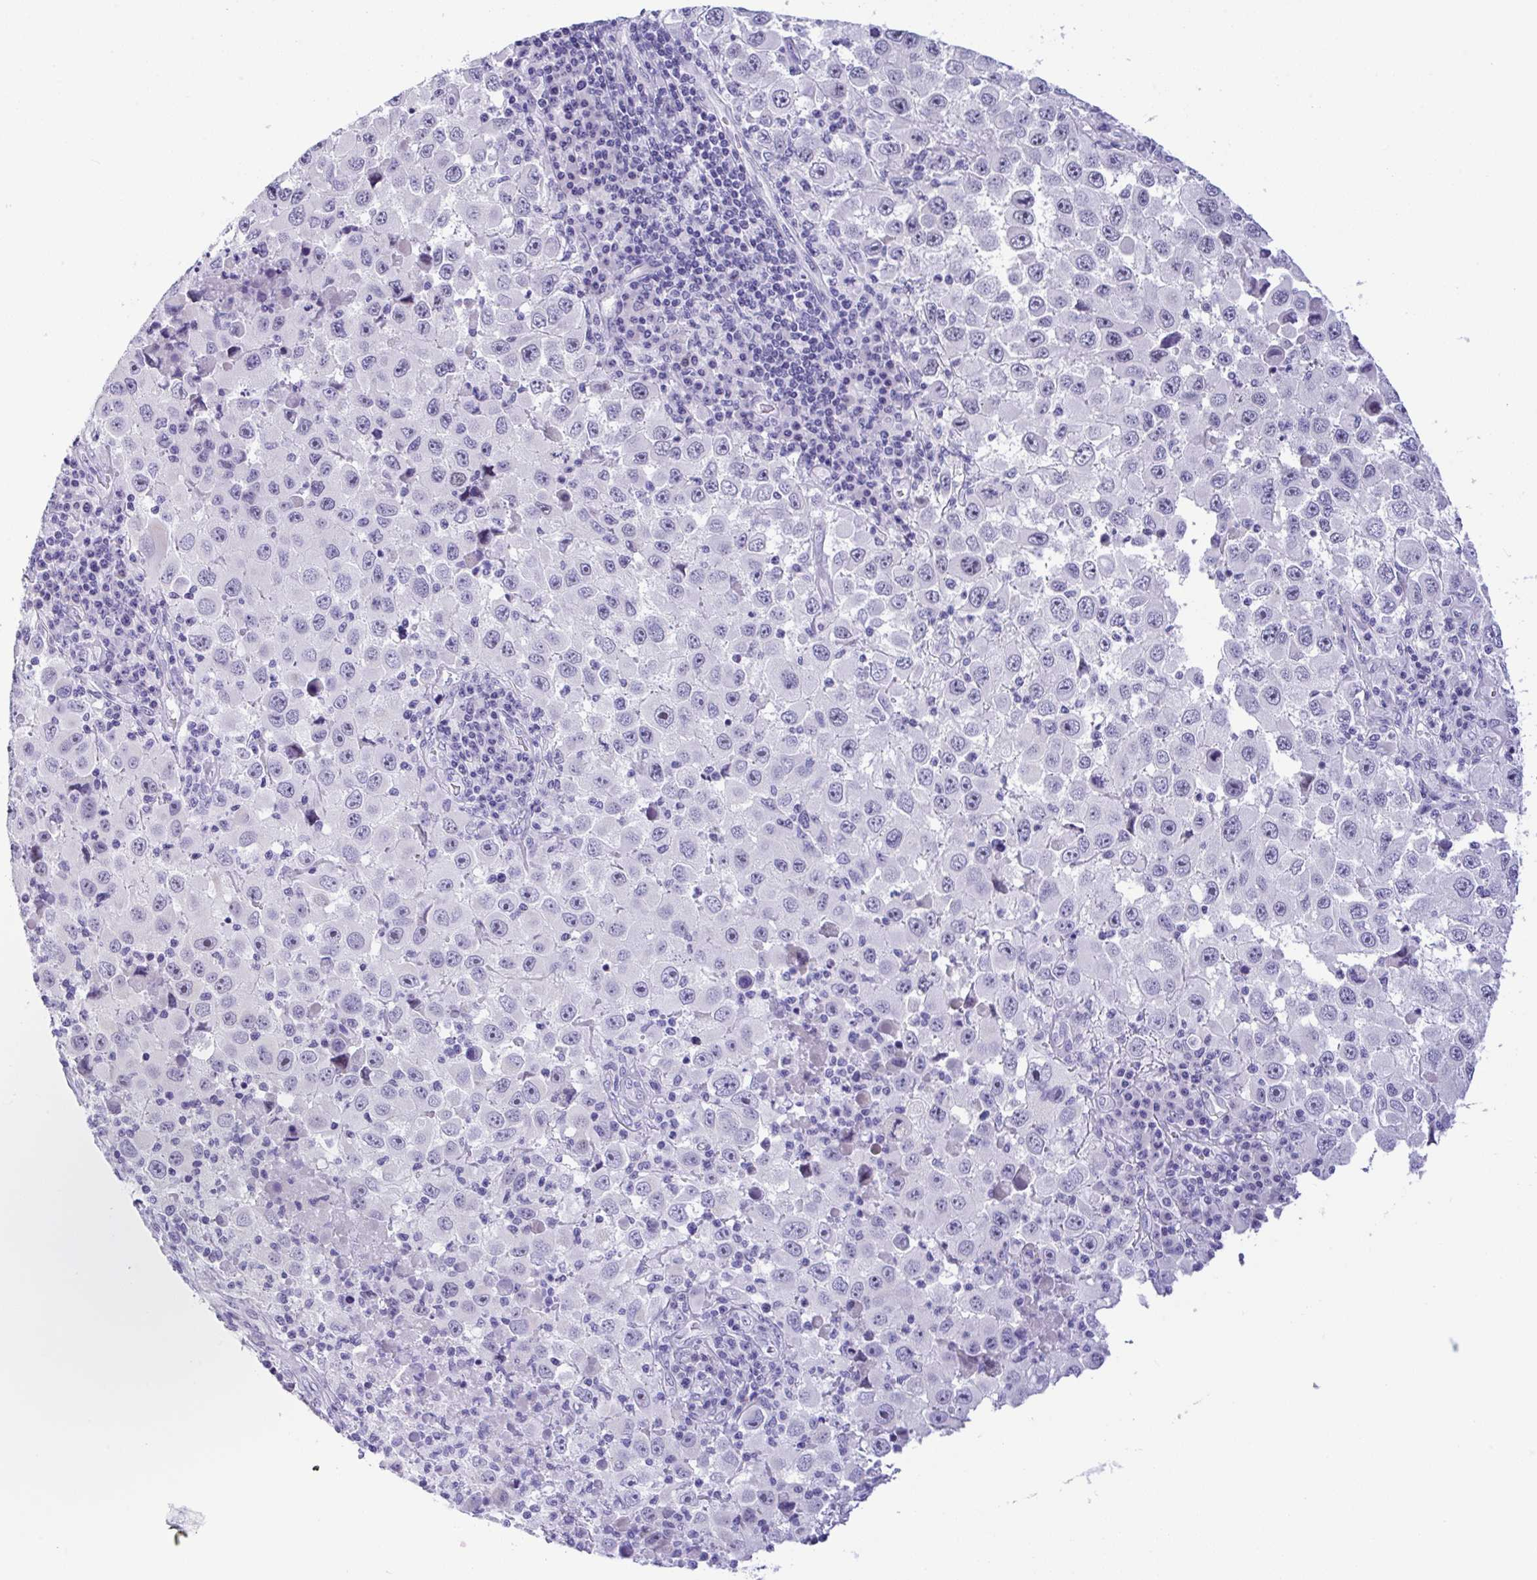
{"staining": {"intensity": "negative", "quantity": "none", "location": "none"}, "tissue": "melanoma", "cell_type": "Tumor cells", "image_type": "cancer", "snomed": [{"axis": "morphology", "description": "Malignant melanoma, Metastatic site"}, {"axis": "topography", "description": "Lymph node"}], "caption": "Immunohistochemistry (IHC) micrograph of neoplastic tissue: malignant melanoma (metastatic site) stained with DAB exhibits no significant protein expression in tumor cells.", "gene": "YBX2", "patient": {"sex": "female", "age": 67}}